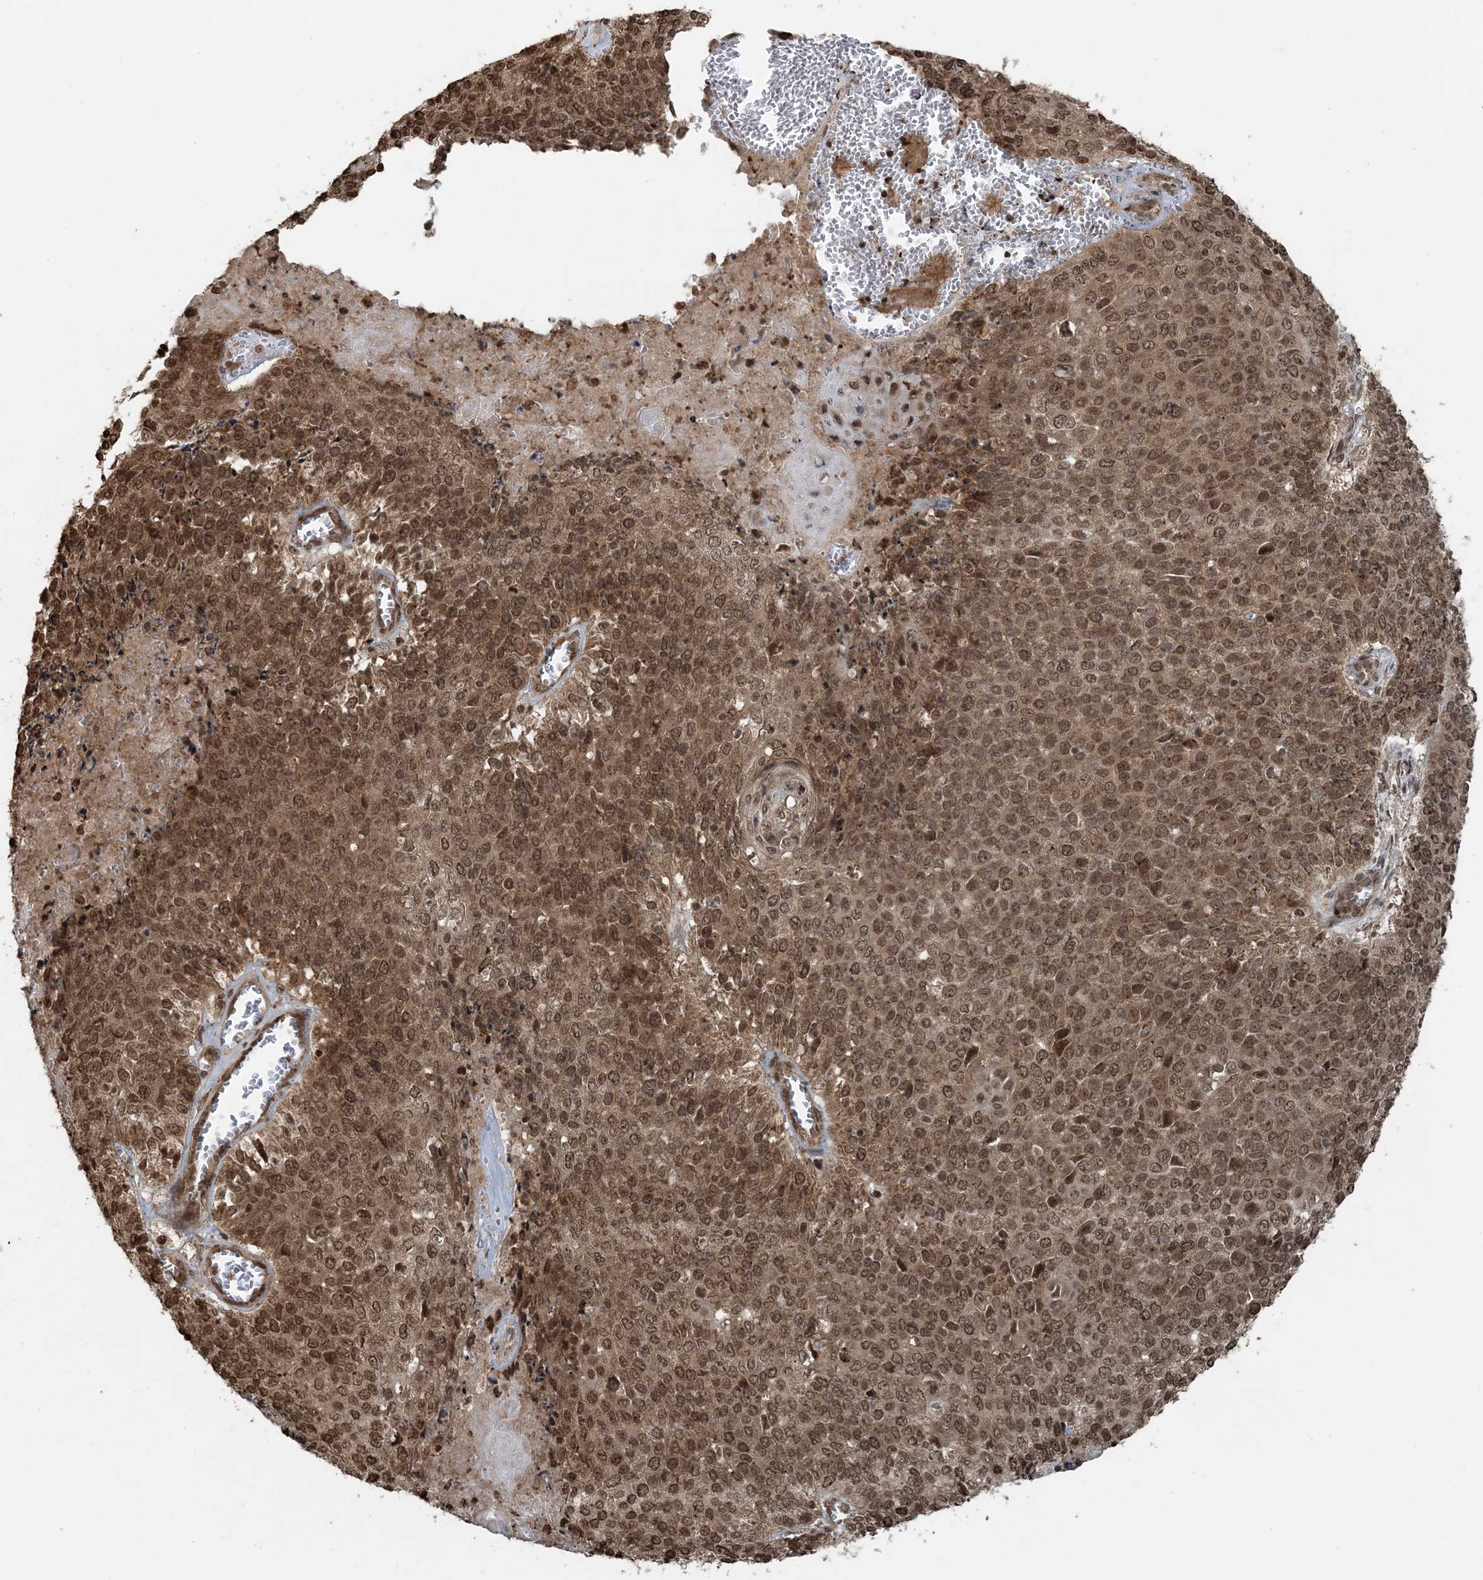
{"staining": {"intensity": "moderate", "quantity": ">75%", "location": "cytoplasmic/membranous,nuclear"}, "tissue": "cervical cancer", "cell_type": "Tumor cells", "image_type": "cancer", "snomed": [{"axis": "morphology", "description": "Squamous cell carcinoma, NOS"}, {"axis": "topography", "description": "Cervix"}], "caption": "IHC of human cervical squamous cell carcinoma displays medium levels of moderate cytoplasmic/membranous and nuclear staining in approximately >75% of tumor cells.", "gene": "ZFAND2B", "patient": {"sex": "female", "age": 39}}